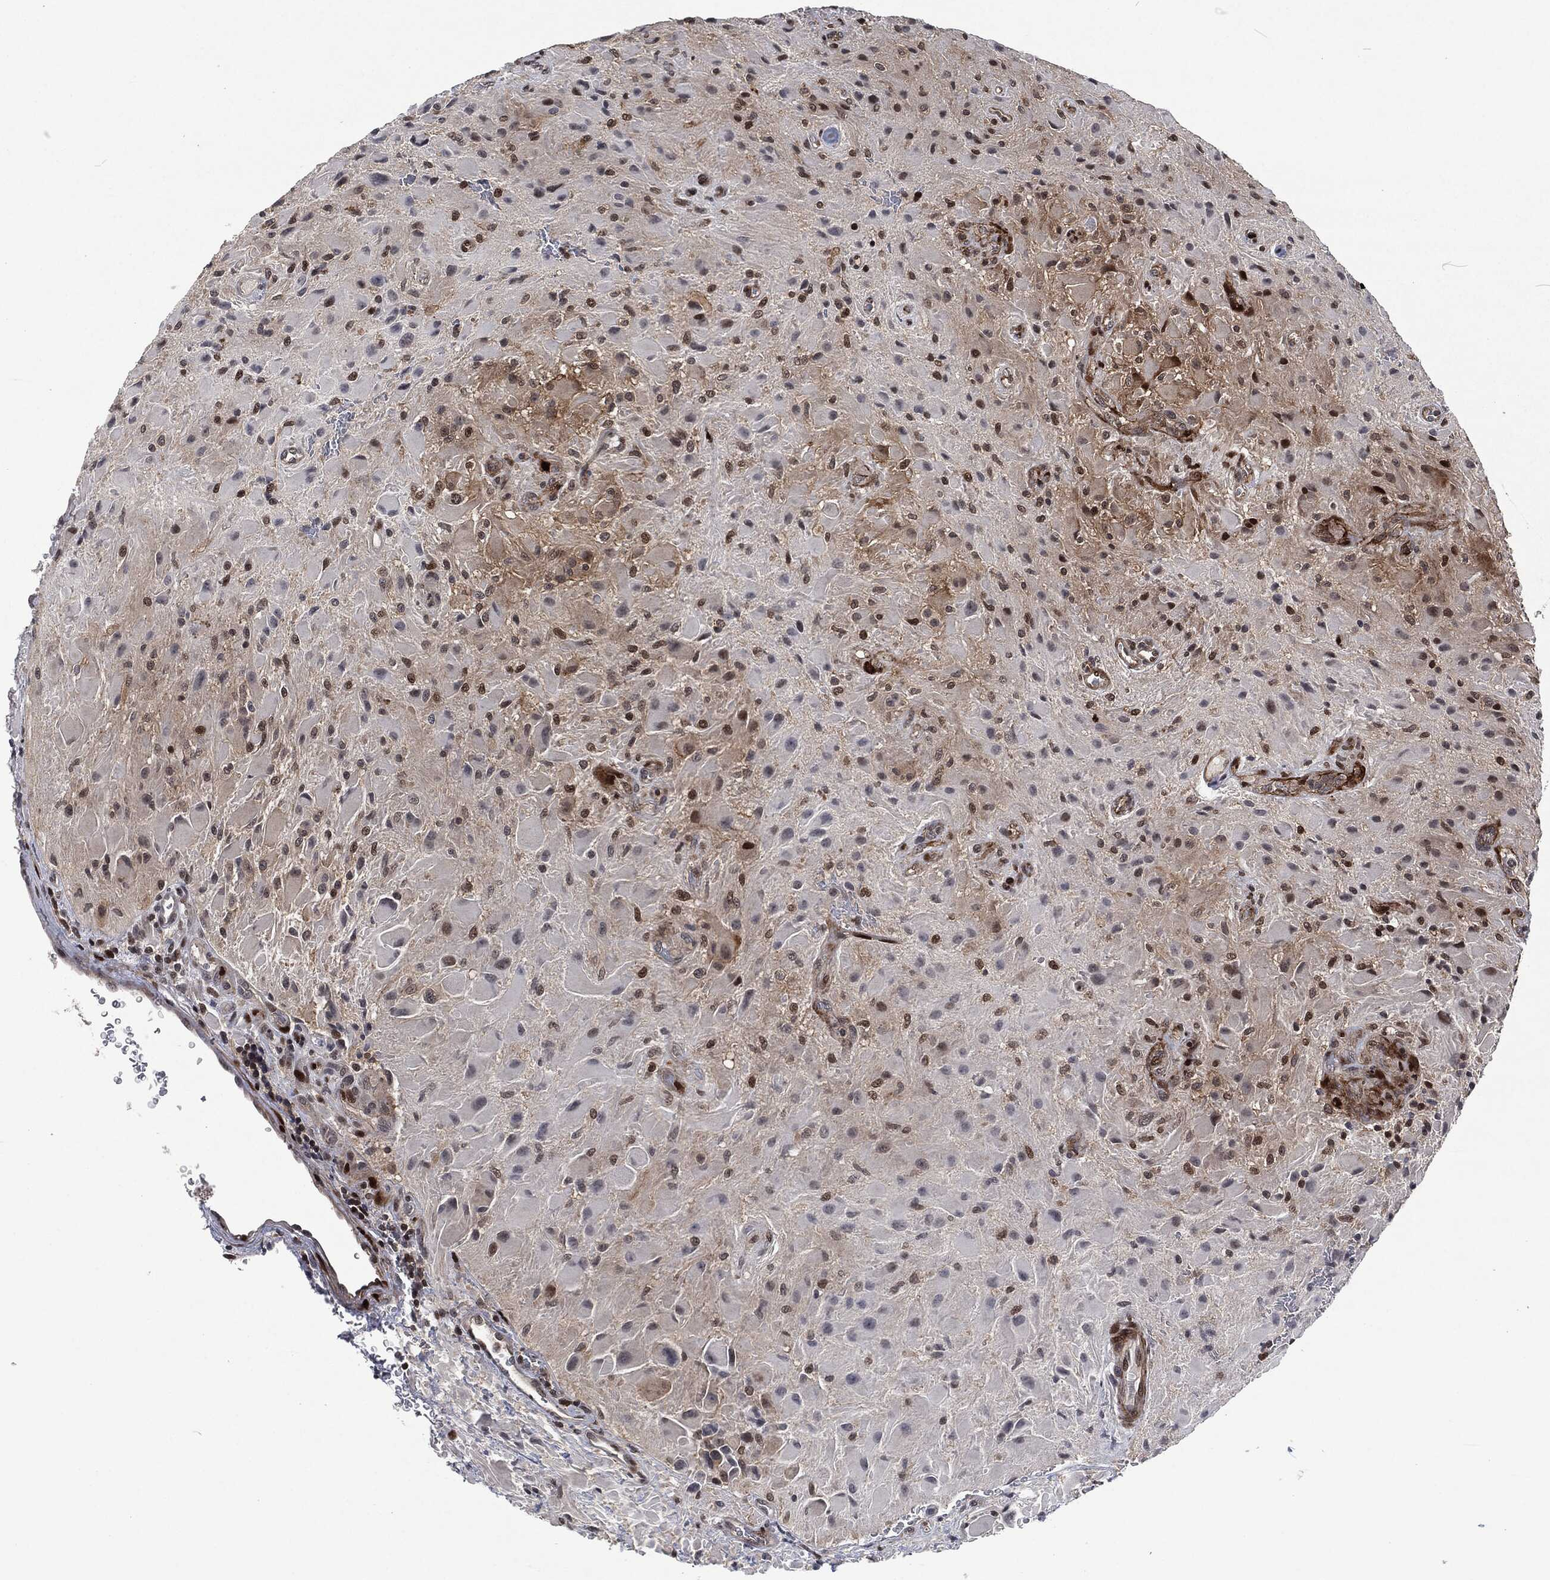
{"staining": {"intensity": "moderate", "quantity": "<25%", "location": "nuclear"}, "tissue": "glioma", "cell_type": "Tumor cells", "image_type": "cancer", "snomed": [{"axis": "morphology", "description": "Glioma, malignant, High grade"}, {"axis": "topography", "description": "Cerebral cortex"}], "caption": "Immunohistochemical staining of glioma shows low levels of moderate nuclear protein positivity in about <25% of tumor cells.", "gene": "EGFR", "patient": {"sex": "male", "age": 35}}